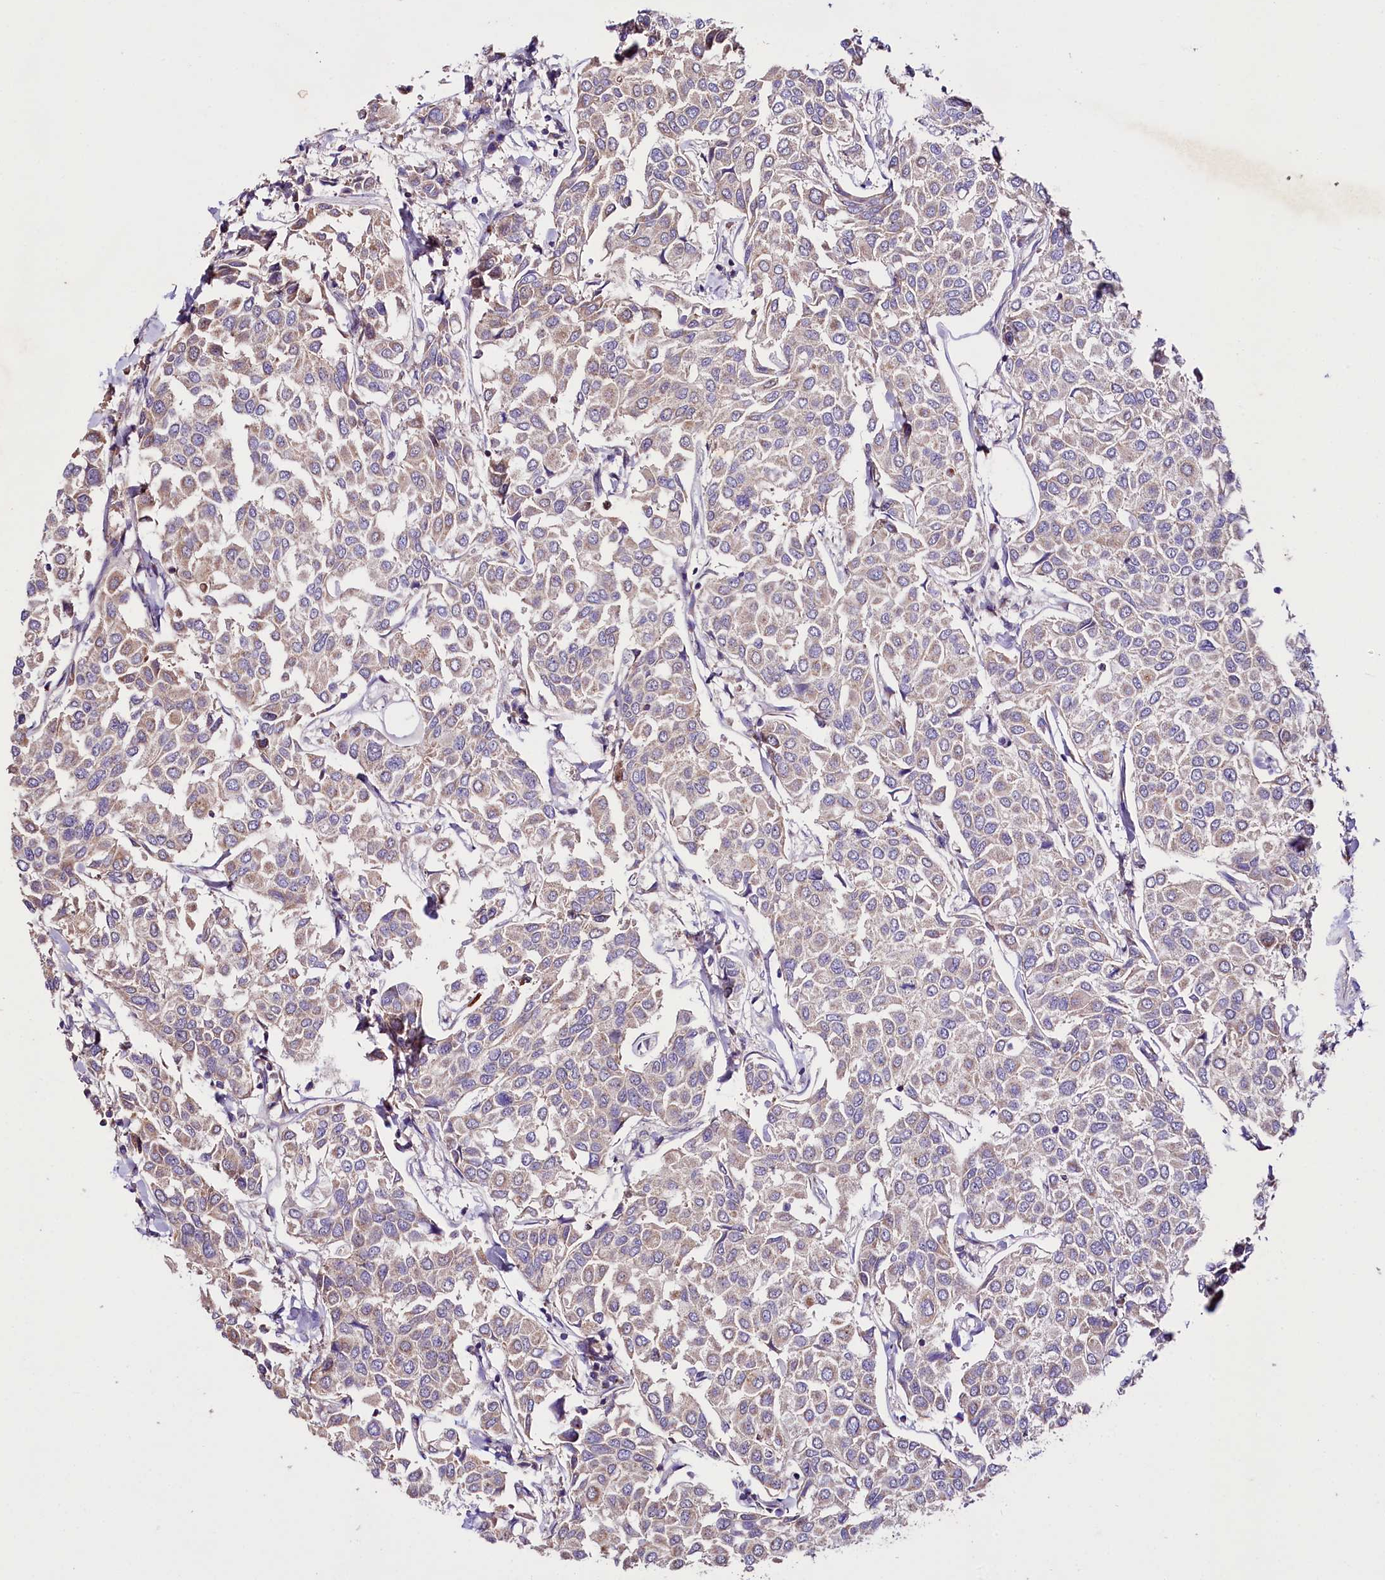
{"staining": {"intensity": "weak", "quantity": "25%-75%", "location": "cytoplasmic/membranous"}, "tissue": "breast cancer", "cell_type": "Tumor cells", "image_type": "cancer", "snomed": [{"axis": "morphology", "description": "Duct carcinoma"}, {"axis": "topography", "description": "Breast"}], "caption": "Breast cancer tissue shows weak cytoplasmic/membranous expression in about 25%-75% of tumor cells", "gene": "ZNF45", "patient": {"sex": "female", "age": 55}}